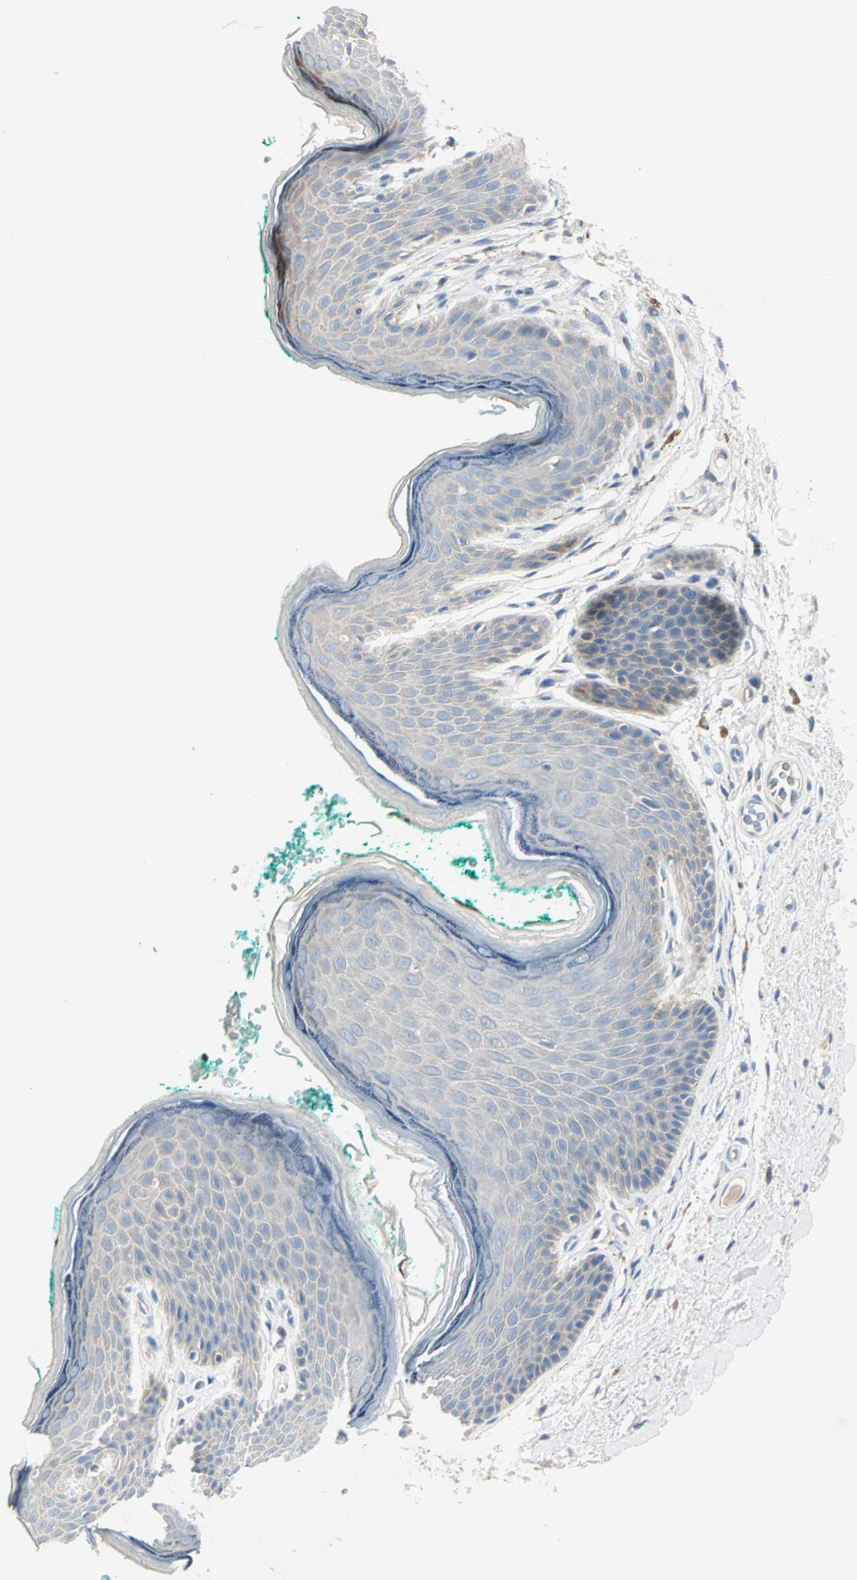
{"staining": {"intensity": "strong", "quantity": "25%-75%", "location": "cytoplasmic/membranous"}, "tissue": "skin", "cell_type": "Epidermal cells", "image_type": "normal", "snomed": [{"axis": "morphology", "description": "Normal tissue, NOS"}, {"axis": "topography", "description": "Anal"}], "caption": "A brown stain shows strong cytoplasmic/membranous staining of a protein in epidermal cells of benign human skin. (DAB IHC with brightfield microscopy, high magnification).", "gene": "NEFH", "patient": {"sex": "male", "age": 74}}